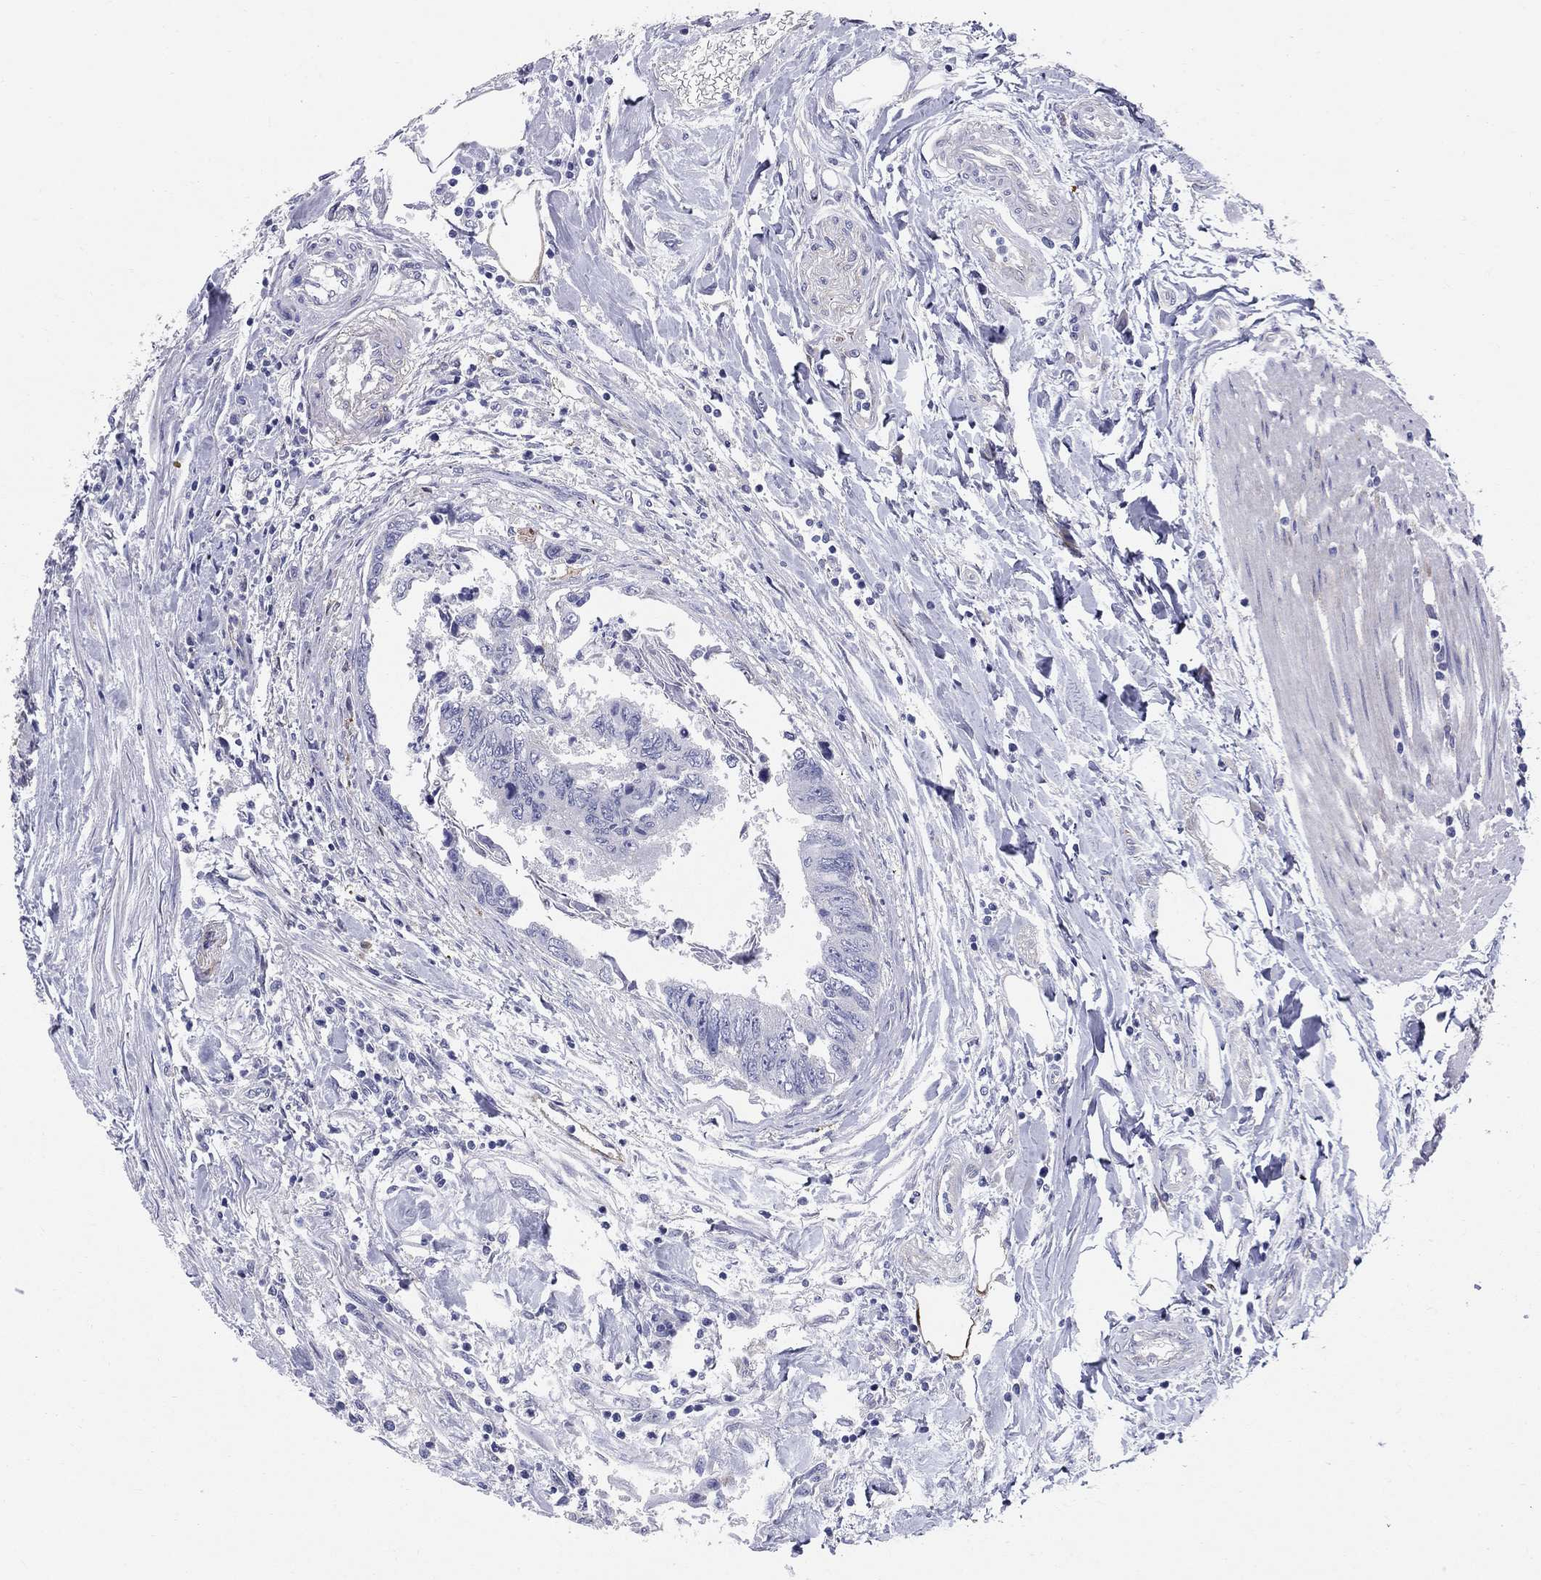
{"staining": {"intensity": "negative", "quantity": "none", "location": "none"}, "tissue": "colorectal cancer", "cell_type": "Tumor cells", "image_type": "cancer", "snomed": [{"axis": "morphology", "description": "Adenocarcinoma, NOS"}, {"axis": "topography", "description": "Colon"}], "caption": "This photomicrograph is of adenocarcinoma (colorectal) stained with immunohistochemistry (IHC) to label a protein in brown with the nuclei are counter-stained blue. There is no expression in tumor cells.", "gene": "EMP2", "patient": {"sex": "female", "age": 65}}